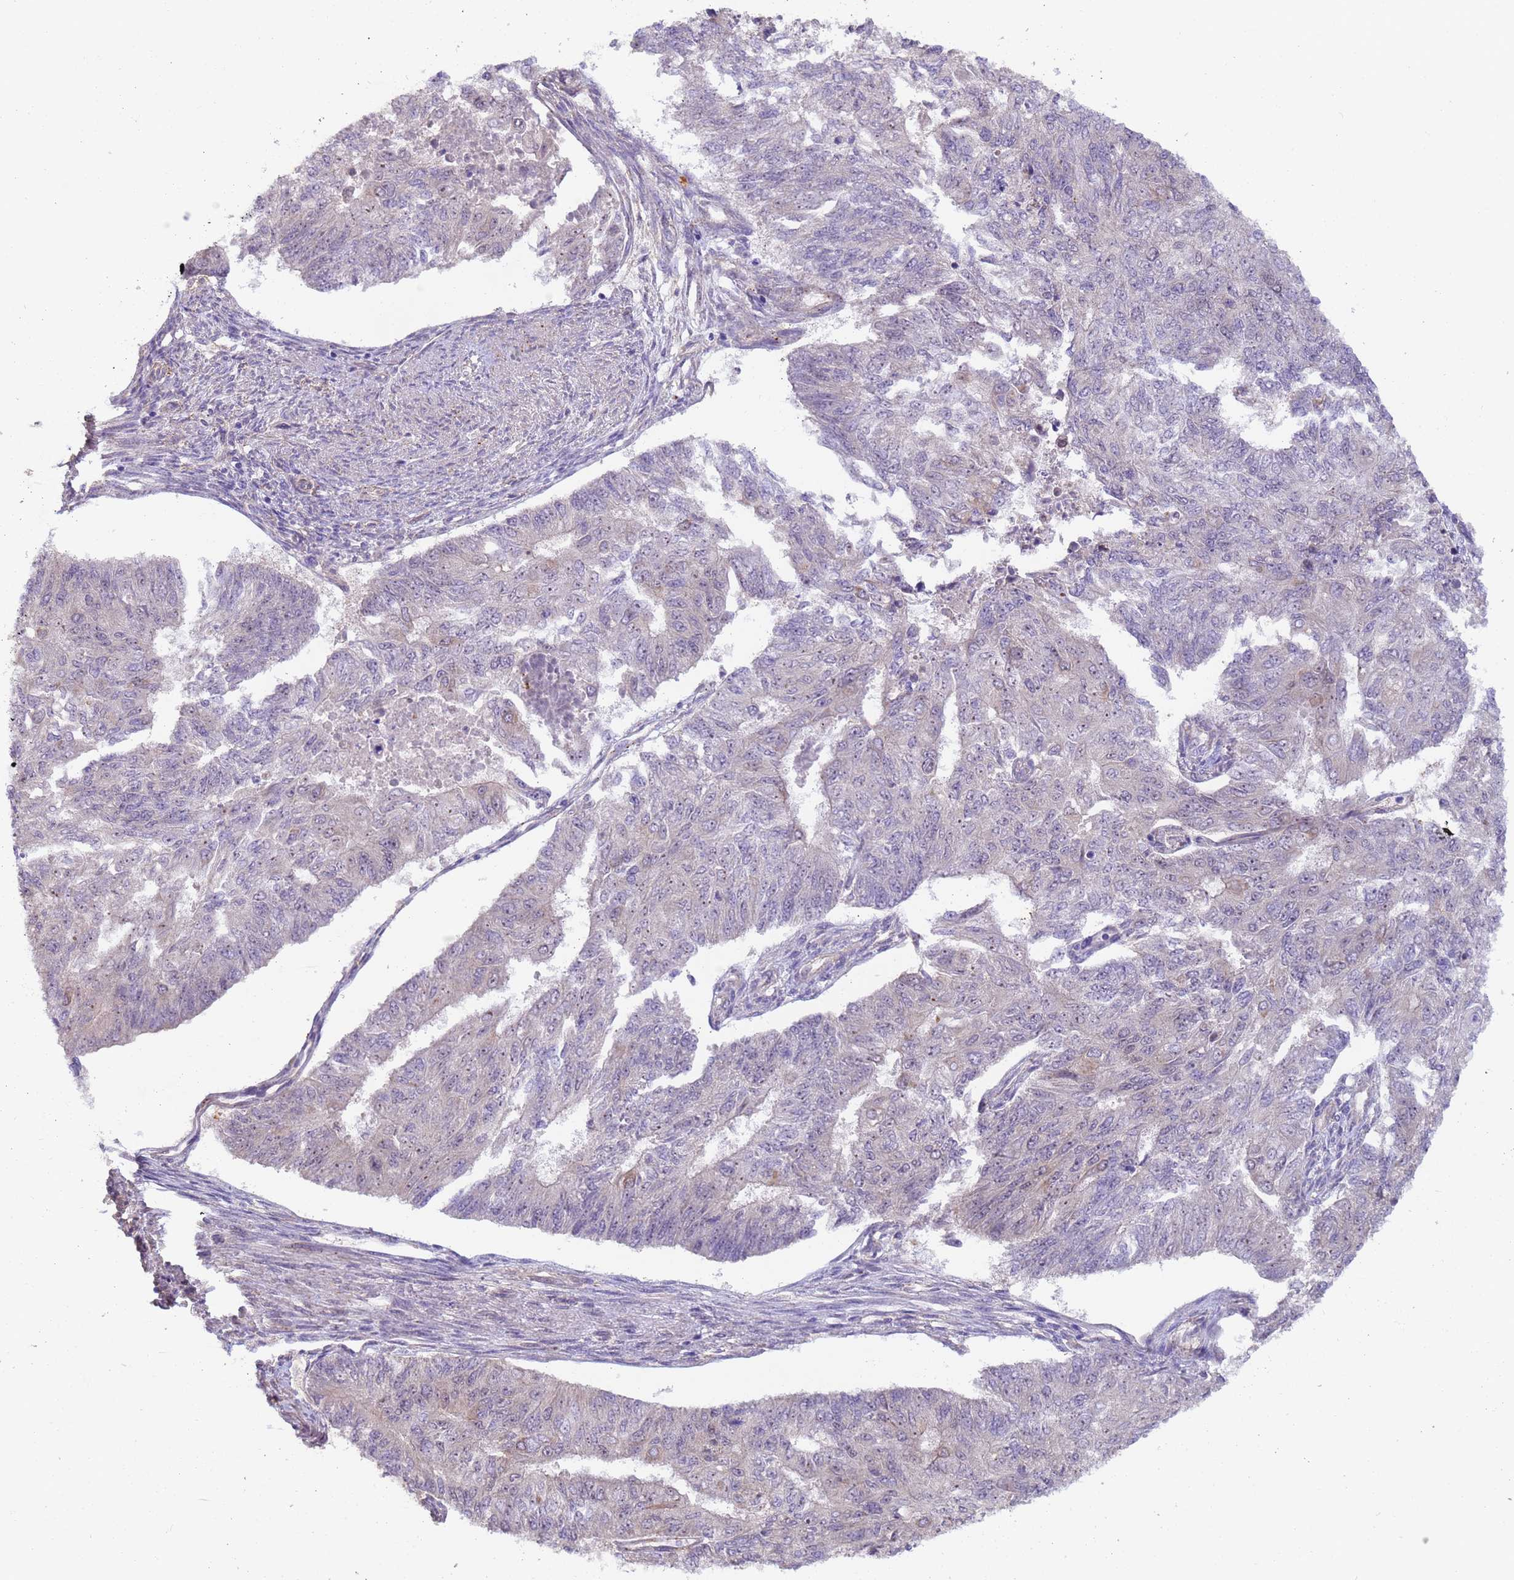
{"staining": {"intensity": "negative", "quantity": "none", "location": "none"}, "tissue": "endometrial cancer", "cell_type": "Tumor cells", "image_type": "cancer", "snomed": [{"axis": "morphology", "description": "Adenocarcinoma, NOS"}, {"axis": "topography", "description": "Endometrium"}], "caption": "IHC of adenocarcinoma (endometrial) exhibits no staining in tumor cells.", "gene": "RAPGEF3", "patient": {"sex": "female", "age": 32}}